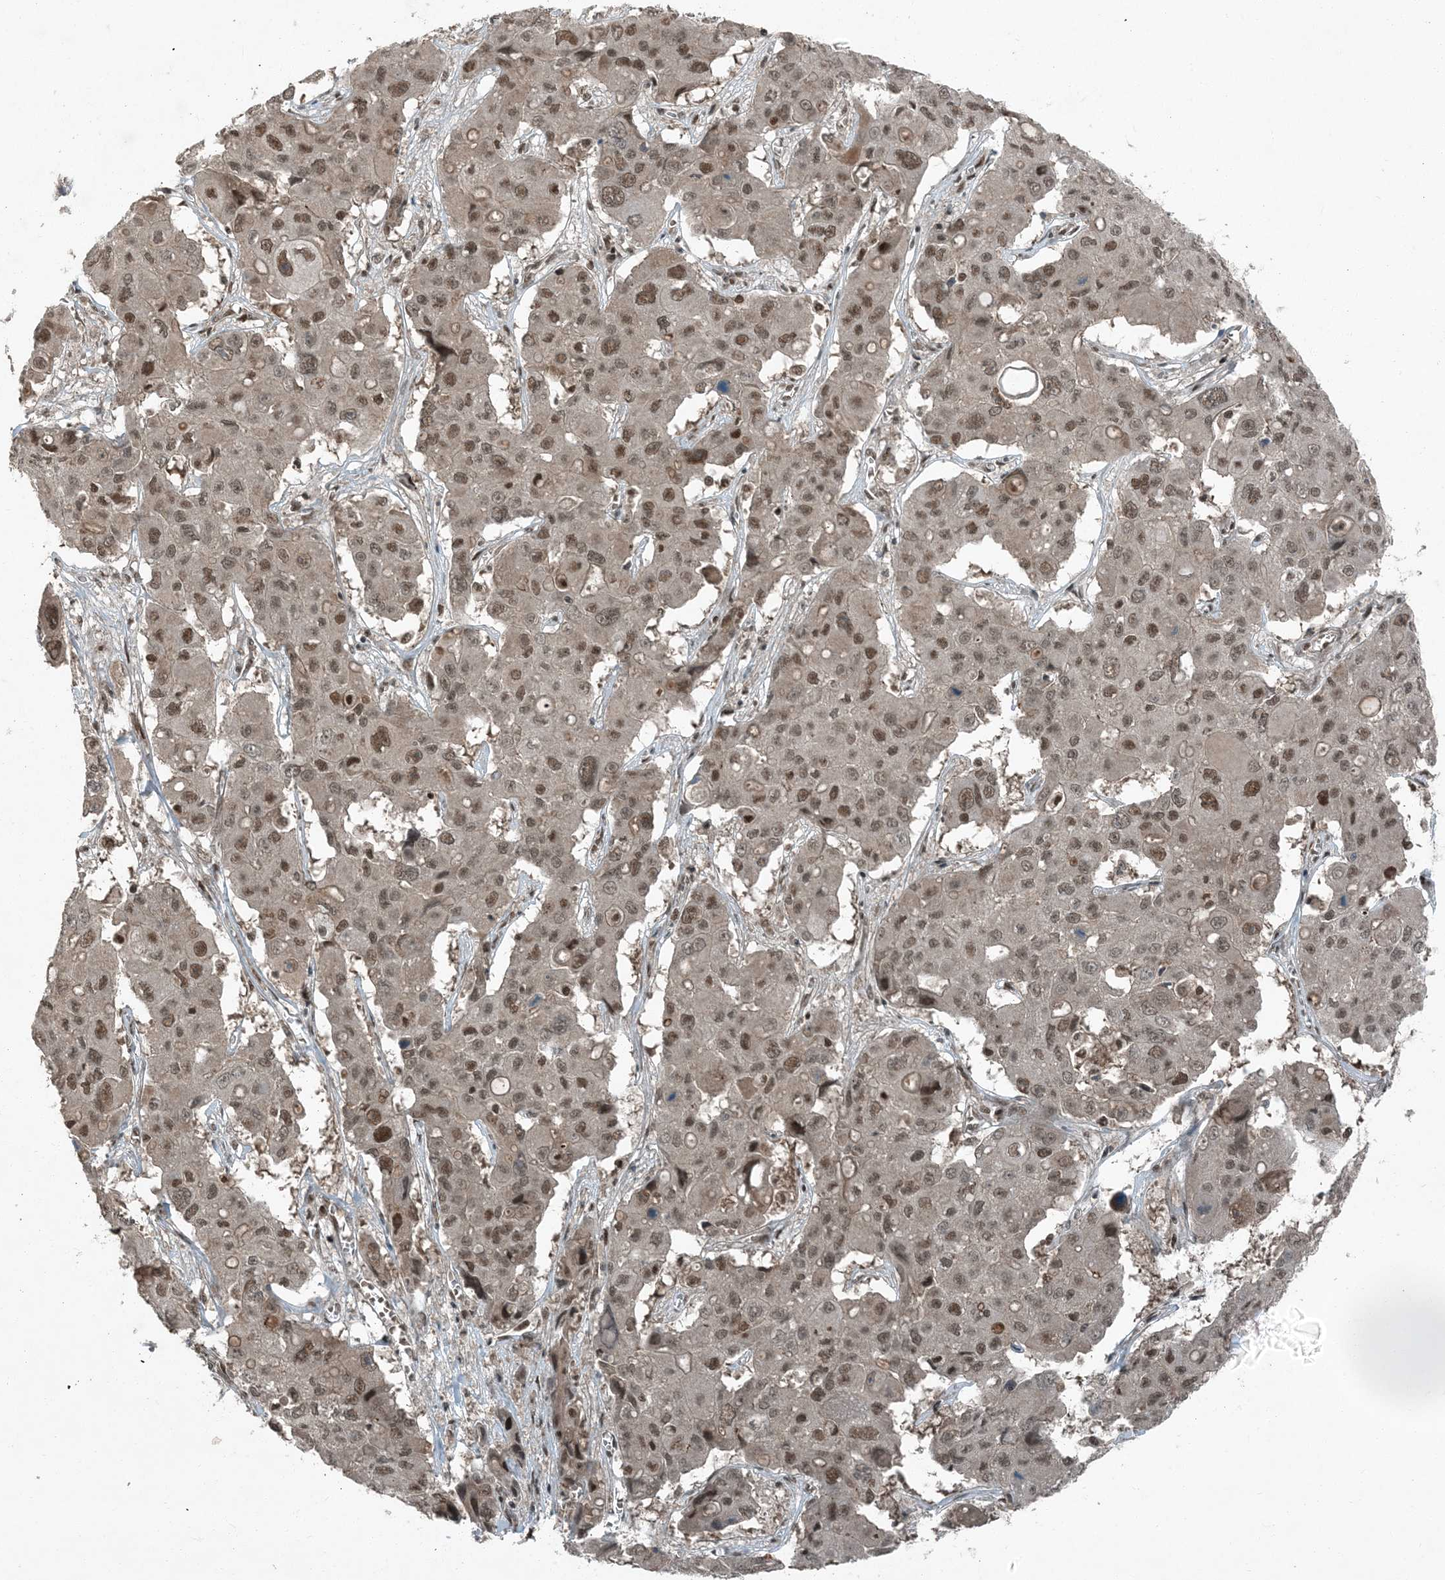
{"staining": {"intensity": "moderate", "quantity": ">75%", "location": "nuclear"}, "tissue": "liver cancer", "cell_type": "Tumor cells", "image_type": "cancer", "snomed": [{"axis": "morphology", "description": "Cholangiocarcinoma"}, {"axis": "topography", "description": "Liver"}], "caption": "Moderate nuclear expression for a protein is present in approximately >75% of tumor cells of liver cancer (cholangiocarcinoma) using IHC.", "gene": "TRAPPC12", "patient": {"sex": "male", "age": 67}}